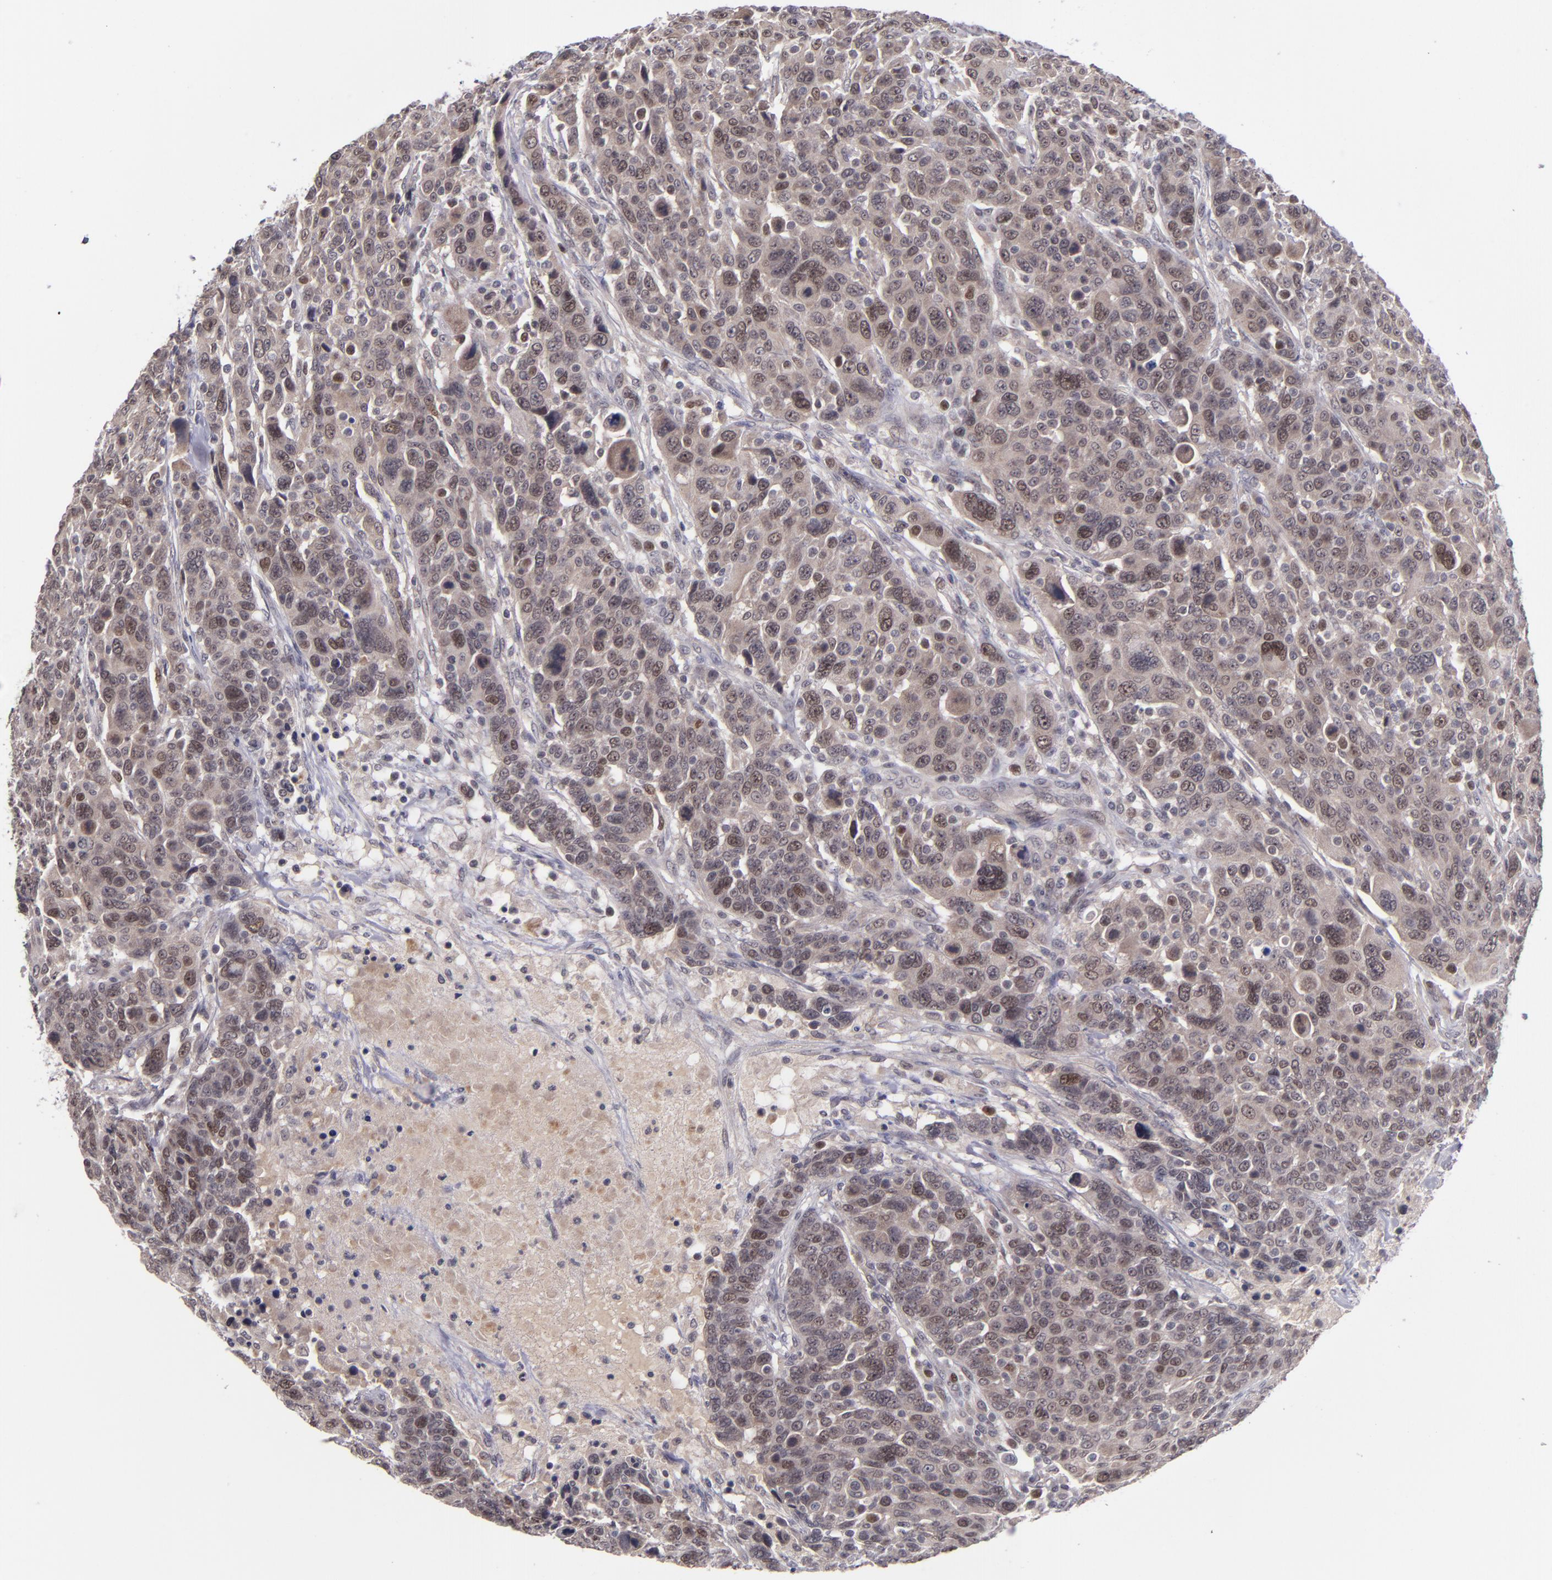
{"staining": {"intensity": "moderate", "quantity": "25%-75%", "location": "nuclear"}, "tissue": "breast cancer", "cell_type": "Tumor cells", "image_type": "cancer", "snomed": [{"axis": "morphology", "description": "Duct carcinoma"}, {"axis": "topography", "description": "Breast"}], "caption": "Intraductal carcinoma (breast) was stained to show a protein in brown. There is medium levels of moderate nuclear staining in approximately 25%-75% of tumor cells.", "gene": "CDC7", "patient": {"sex": "female", "age": 37}}